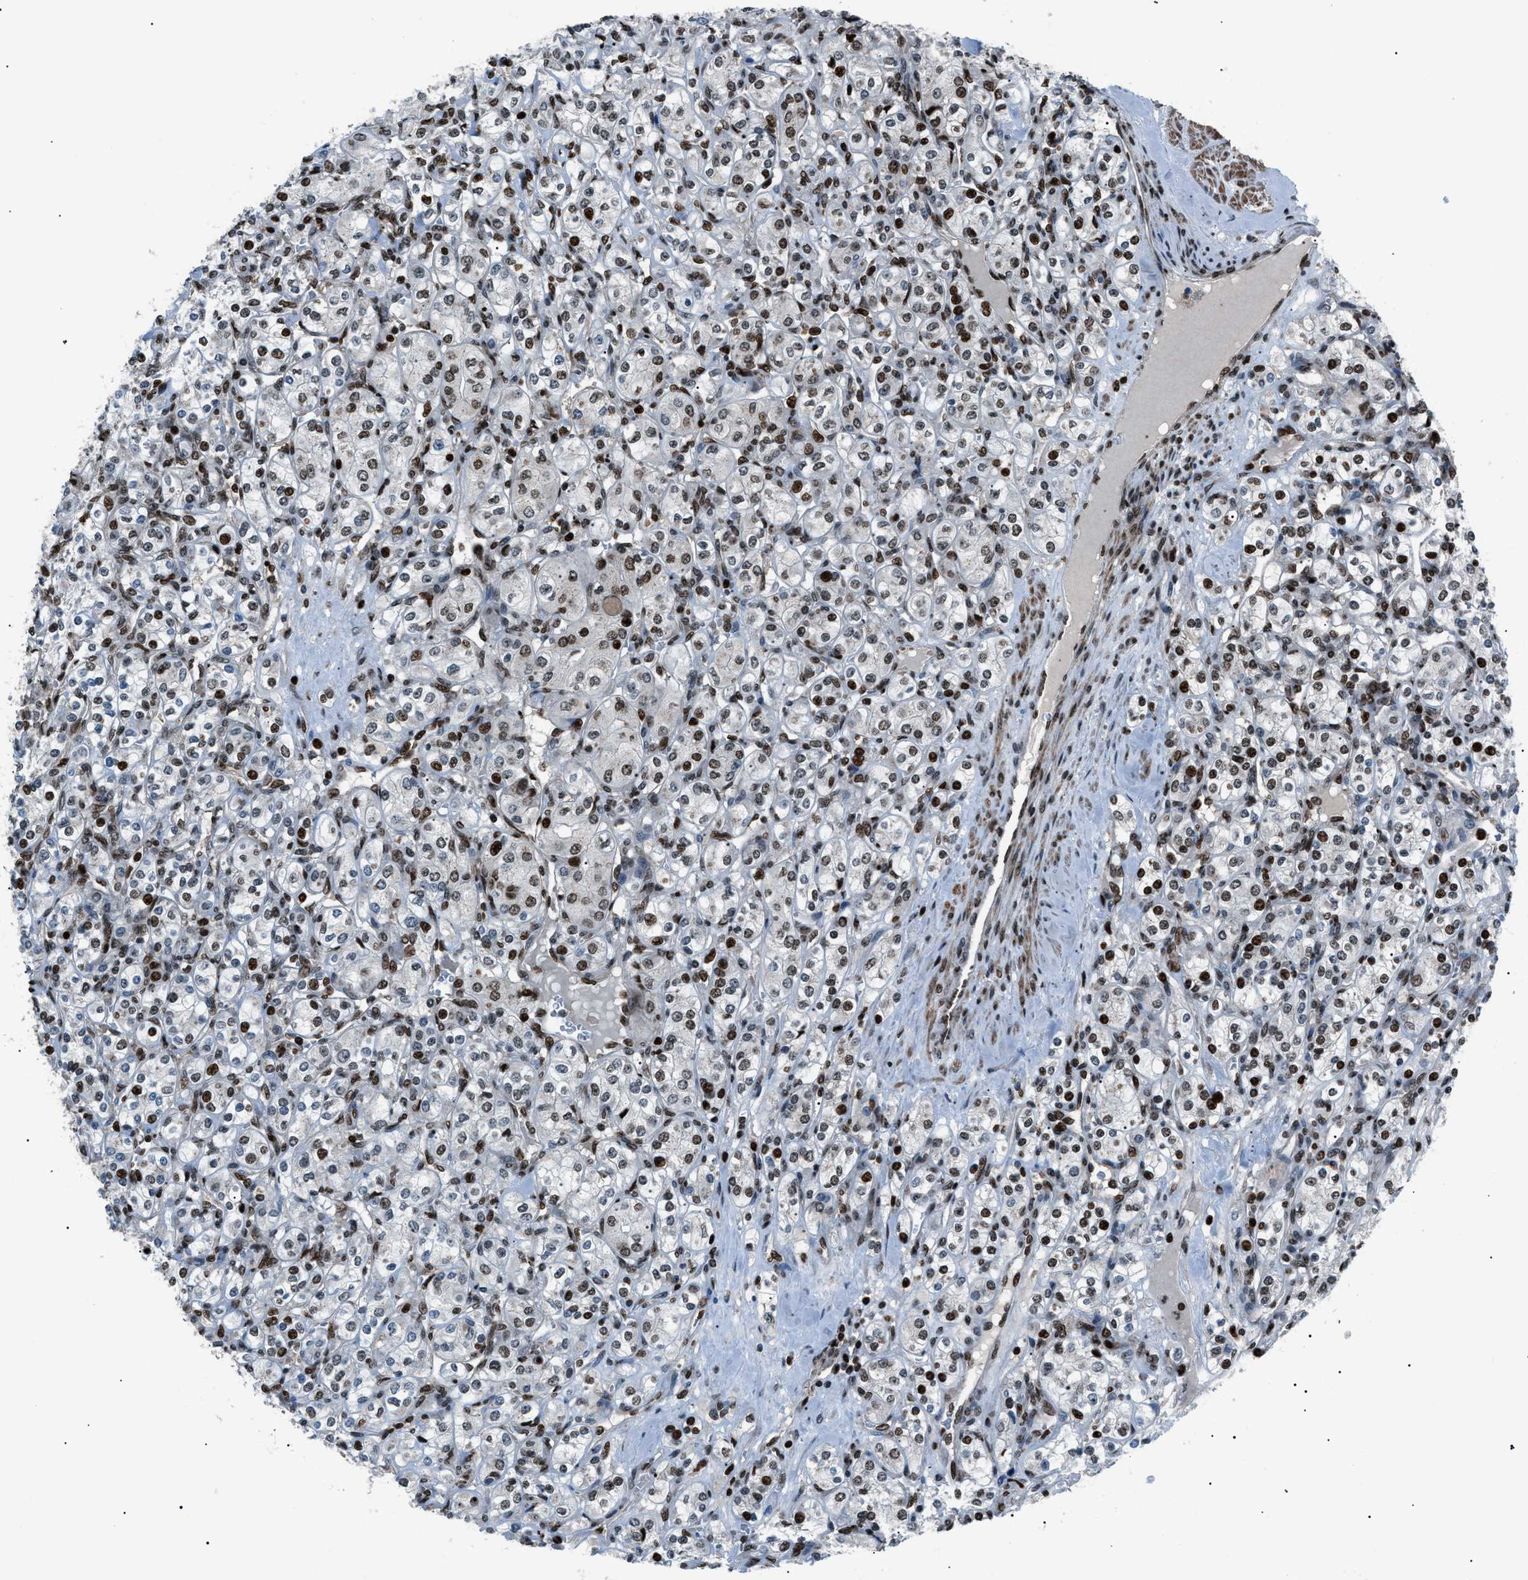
{"staining": {"intensity": "moderate", "quantity": ">75%", "location": "nuclear"}, "tissue": "renal cancer", "cell_type": "Tumor cells", "image_type": "cancer", "snomed": [{"axis": "morphology", "description": "Adenocarcinoma, NOS"}, {"axis": "topography", "description": "Kidney"}], "caption": "Immunohistochemistry (IHC) of human adenocarcinoma (renal) displays medium levels of moderate nuclear positivity in approximately >75% of tumor cells.", "gene": "PRKX", "patient": {"sex": "male", "age": 77}}